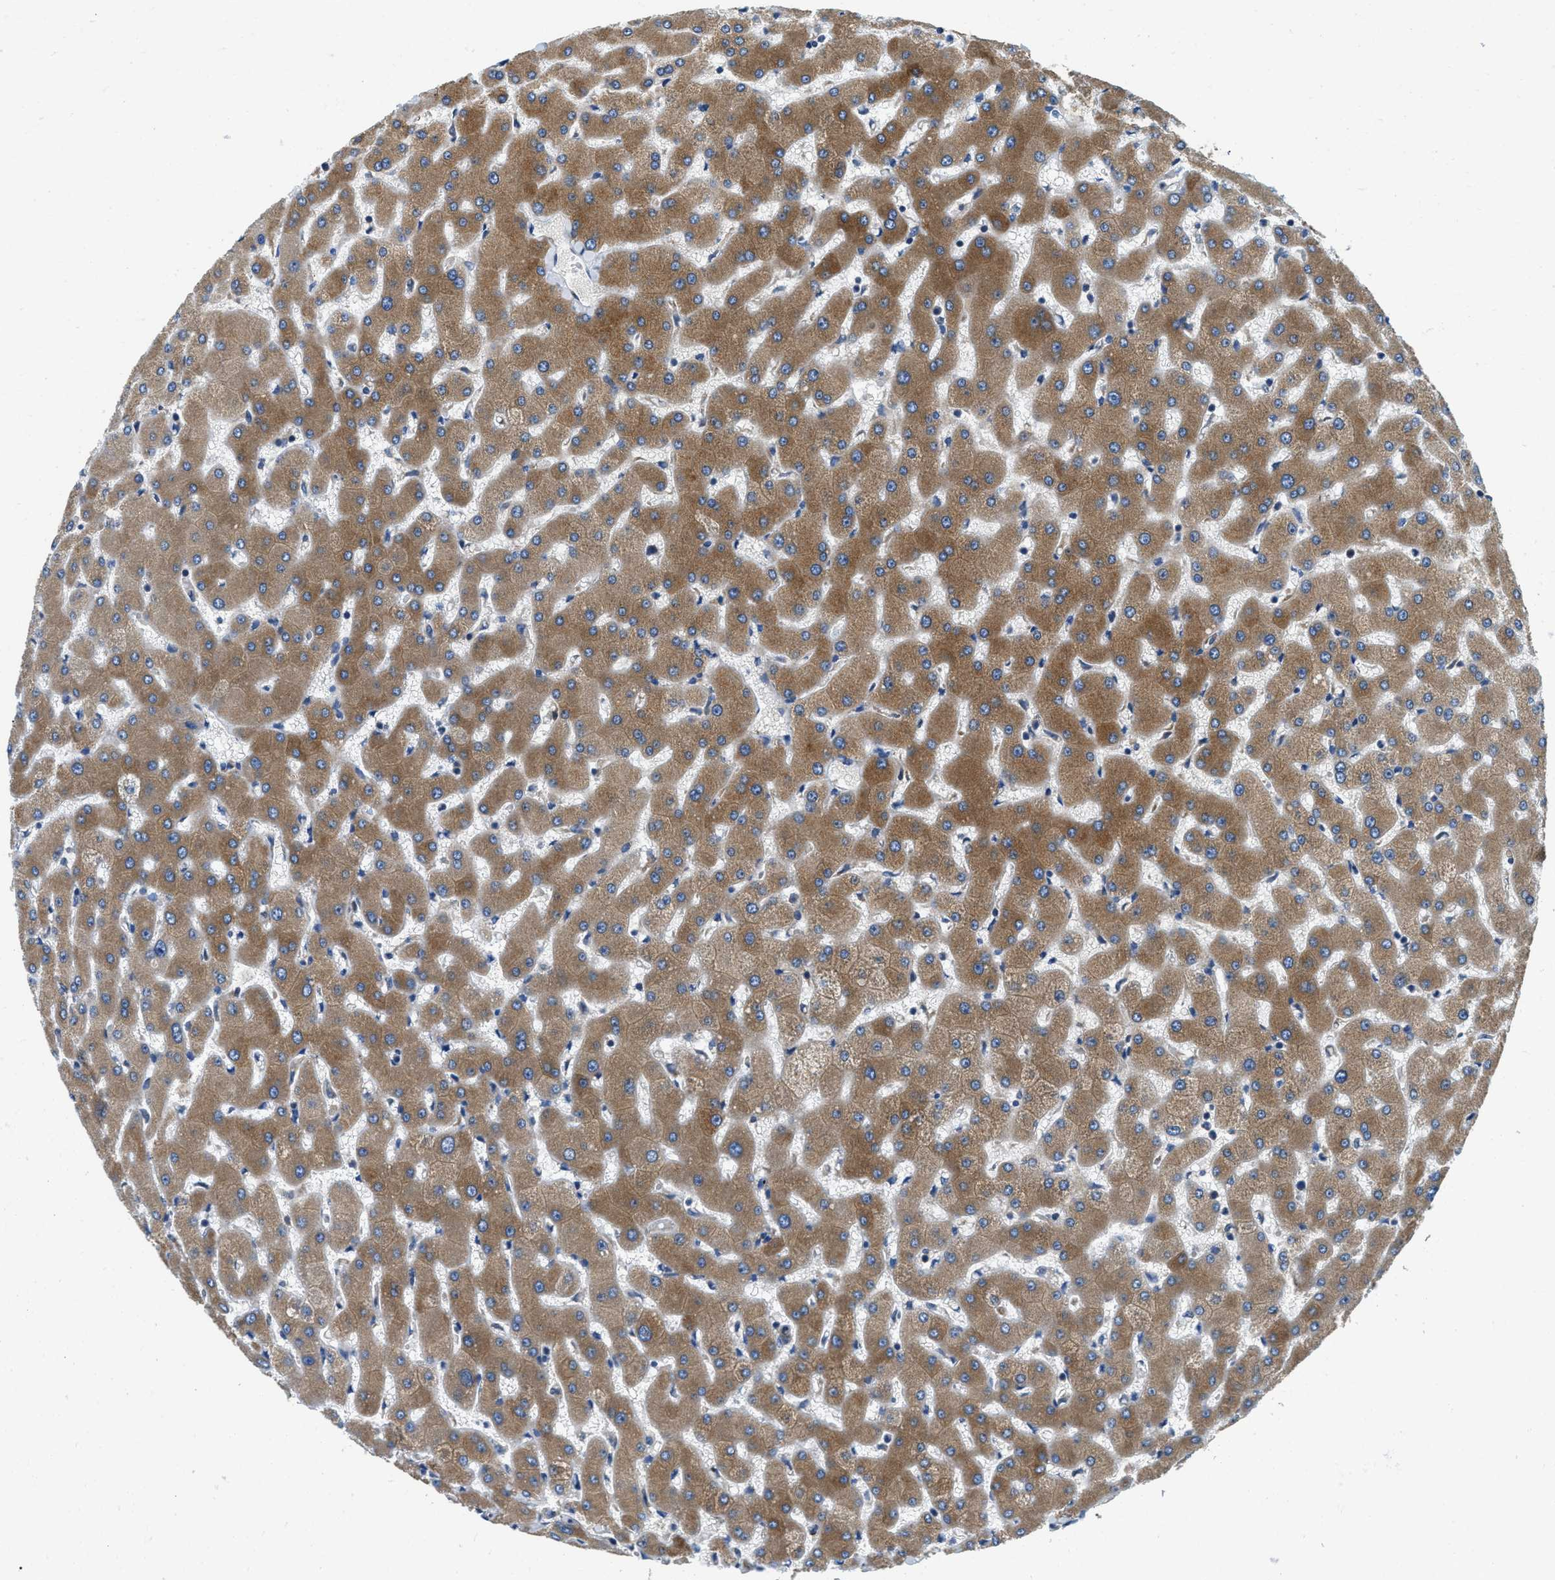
{"staining": {"intensity": "moderate", "quantity": ">75%", "location": "cytoplasmic/membranous"}, "tissue": "liver", "cell_type": "Cholangiocytes", "image_type": "normal", "snomed": [{"axis": "morphology", "description": "Normal tissue, NOS"}, {"axis": "topography", "description": "Liver"}], "caption": "Immunohistochemical staining of unremarkable liver exhibits >75% levels of moderate cytoplasmic/membranous protein expression in approximately >75% of cholangiocytes.", "gene": "HSD17B12", "patient": {"sex": "female", "age": 63}}